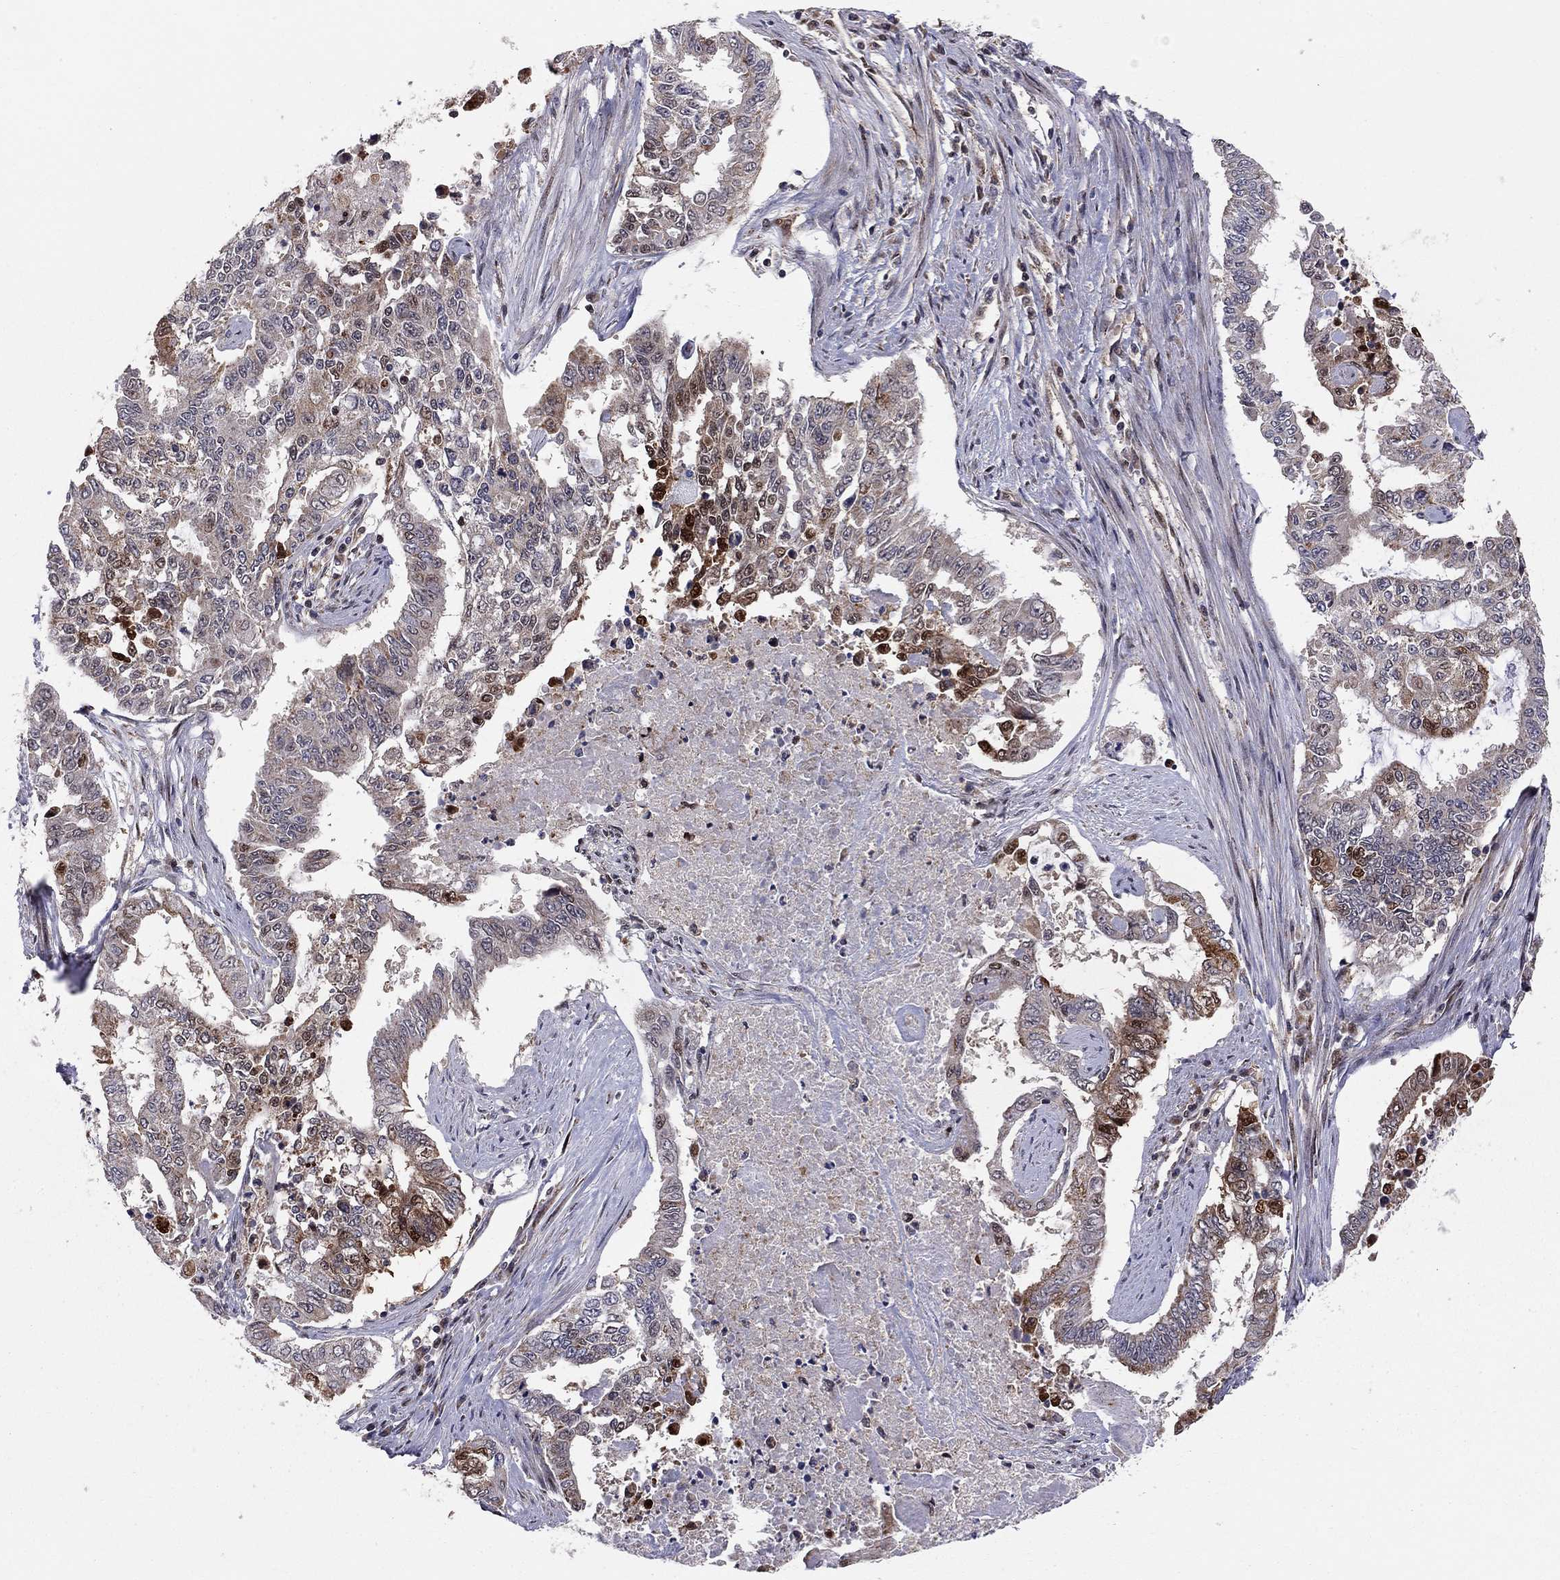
{"staining": {"intensity": "strong", "quantity": "<25%", "location": "nuclear"}, "tissue": "endometrial cancer", "cell_type": "Tumor cells", "image_type": "cancer", "snomed": [{"axis": "morphology", "description": "Adenocarcinoma, NOS"}, {"axis": "topography", "description": "Uterus"}], "caption": "Approximately <25% of tumor cells in human endometrial cancer (adenocarcinoma) reveal strong nuclear protein staining as visualized by brown immunohistochemical staining.", "gene": "ELOB", "patient": {"sex": "female", "age": 59}}